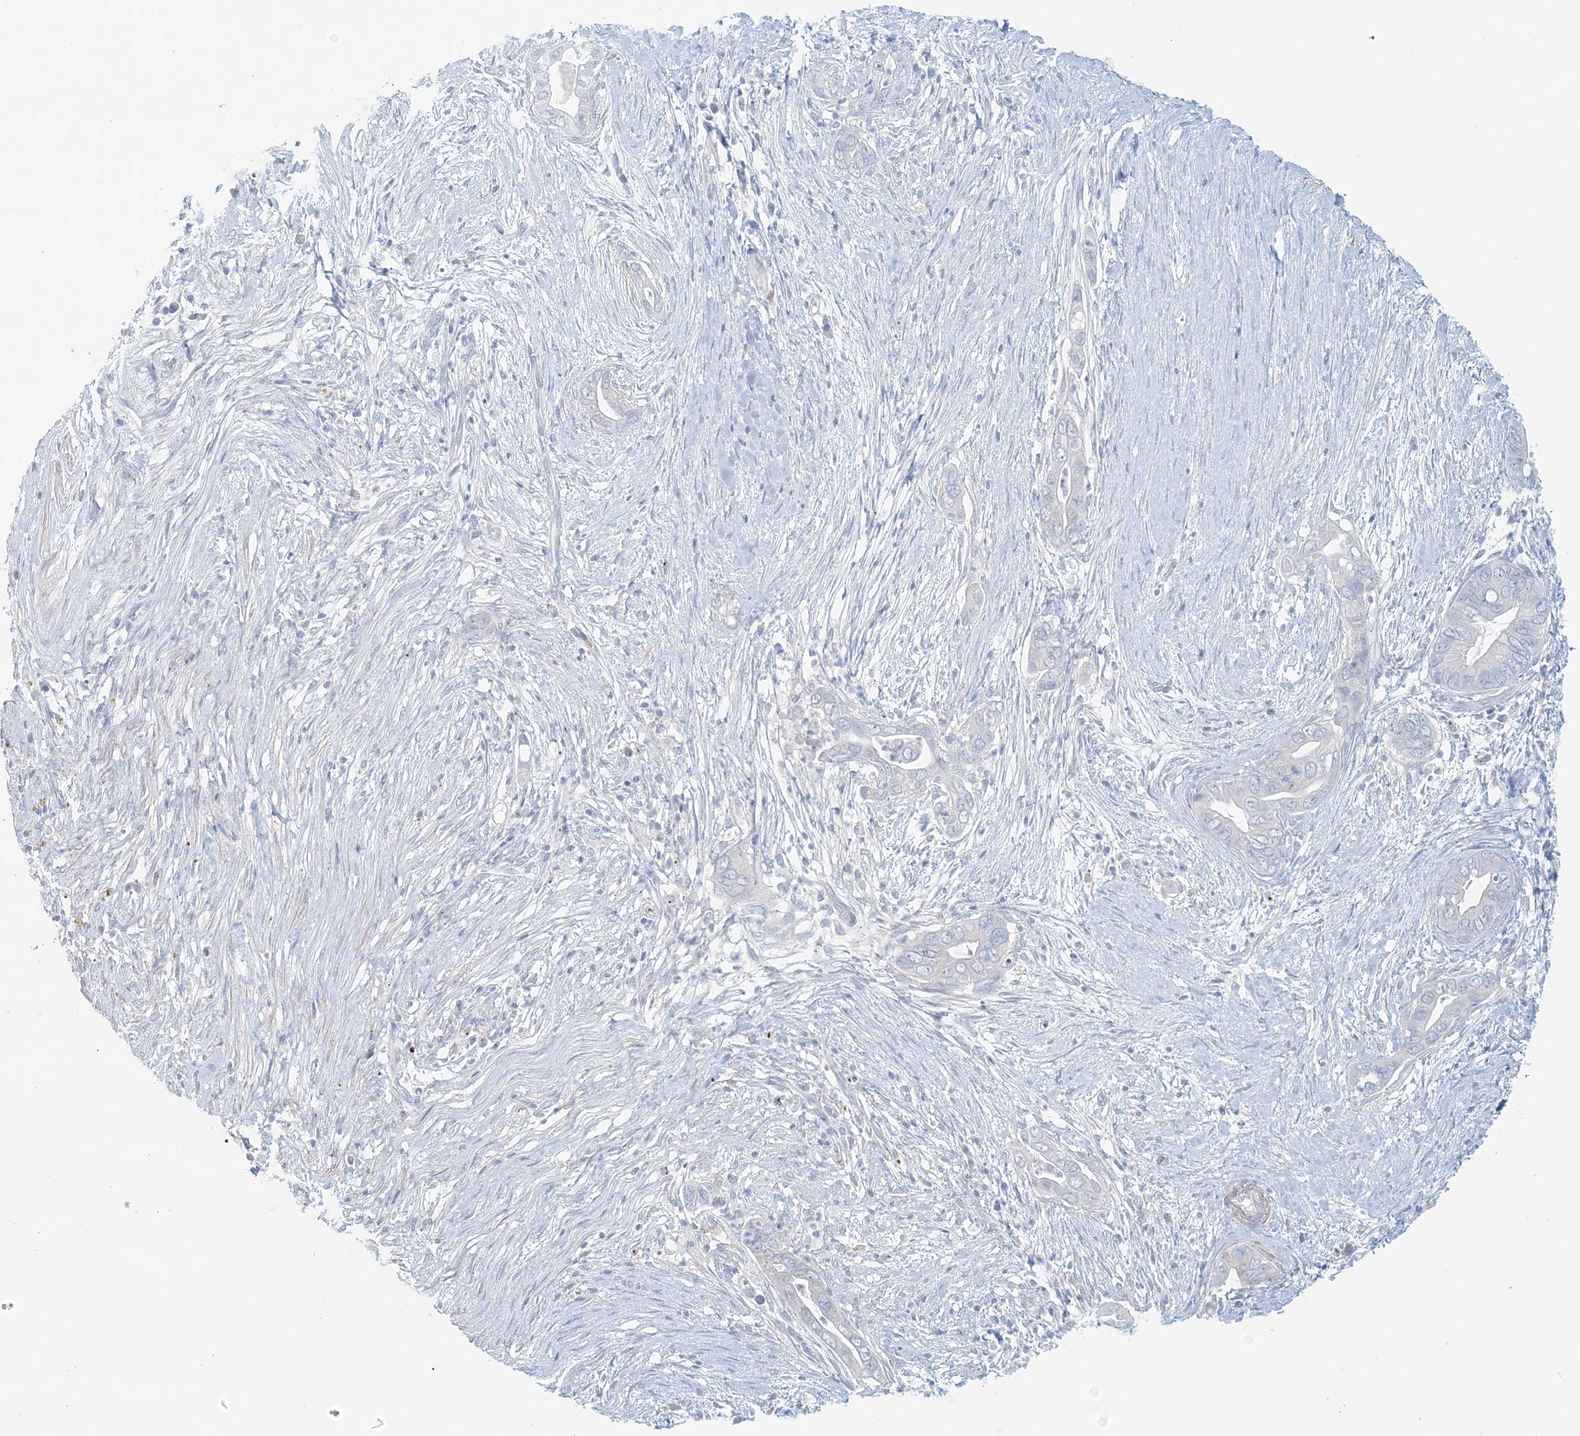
{"staining": {"intensity": "negative", "quantity": "none", "location": "none"}, "tissue": "pancreatic cancer", "cell_type": "Tumor cells", "image_type": "cancer", "snomed": [{"axis": "morphology", "description": "Adenocarcinoma, NOS"}, {"axis": "topography", "description": "Pancreas"}], "caption": "High power microscopy histopathology image of an immunohistochemistry (IHC) histopathology image of pancreatic cancer (adenocarcinoma), revealing no significant positivity in tumor cells.", "gene": "TTI1", "patient": {"sex": "male", "age": 75}}